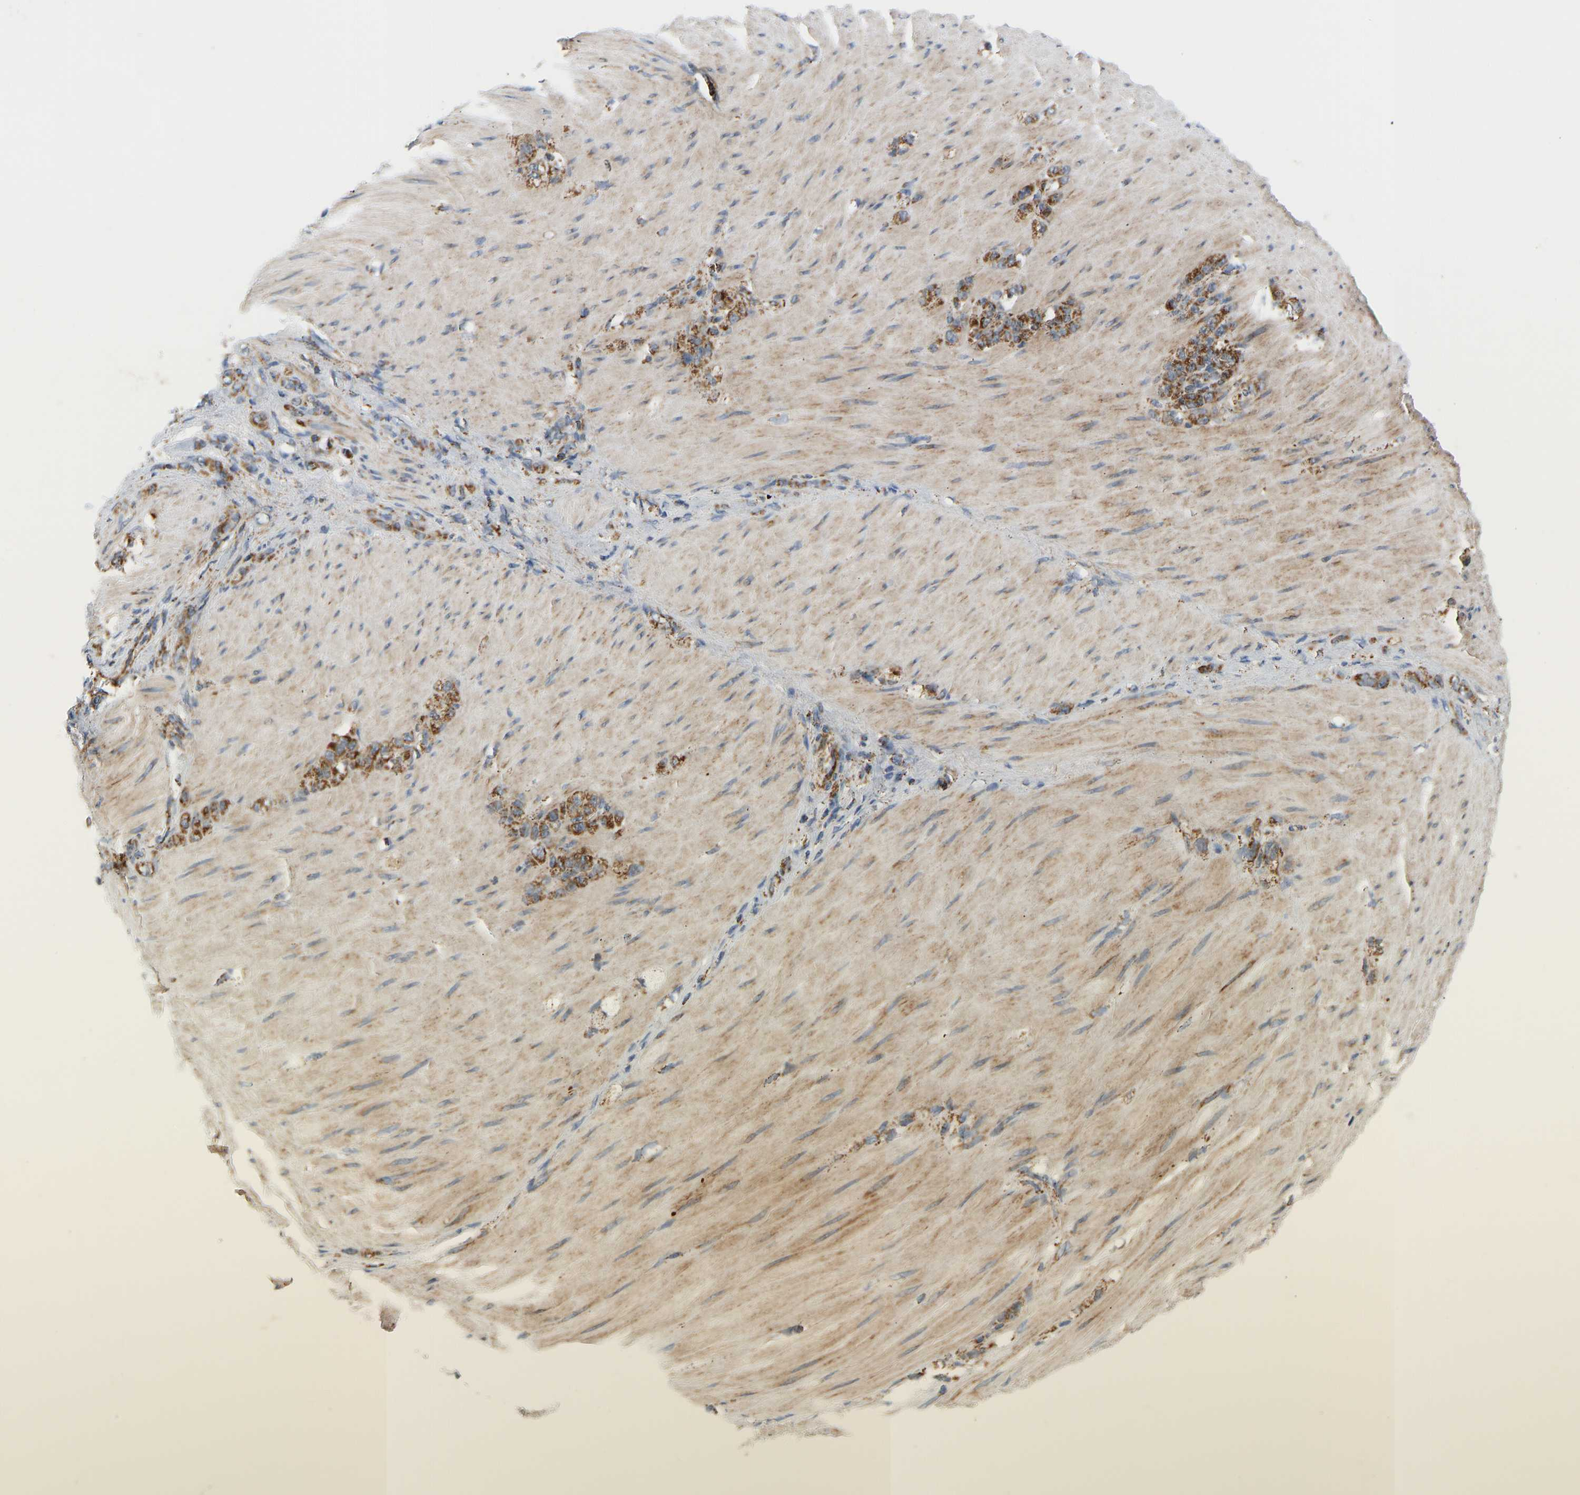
{"staining": {"intensity": "moderate", "quantity": ">75%", "location": "cytoplasmic/membranous"}, "tissue": "stomach cancer", "cell_type": "Tumor cells", "image_type": "cancer", "snomed": [{"axis": "morphology", "description": "Normal tissue, NOS"}, {"axis": "morphology", "description": "Adenocarcinoma, NOS"}, {"axis": "topography", "description": "Stomach"}], "caption": "Immunohistochemical staining of human stomach adenocarcinoma exhibits medium levels of moderate cytoplasmic/membranous positivity in about >75% of tumor cells.", "gene": "GPSM2", "patient": {"sex": "male", "age": 82}}